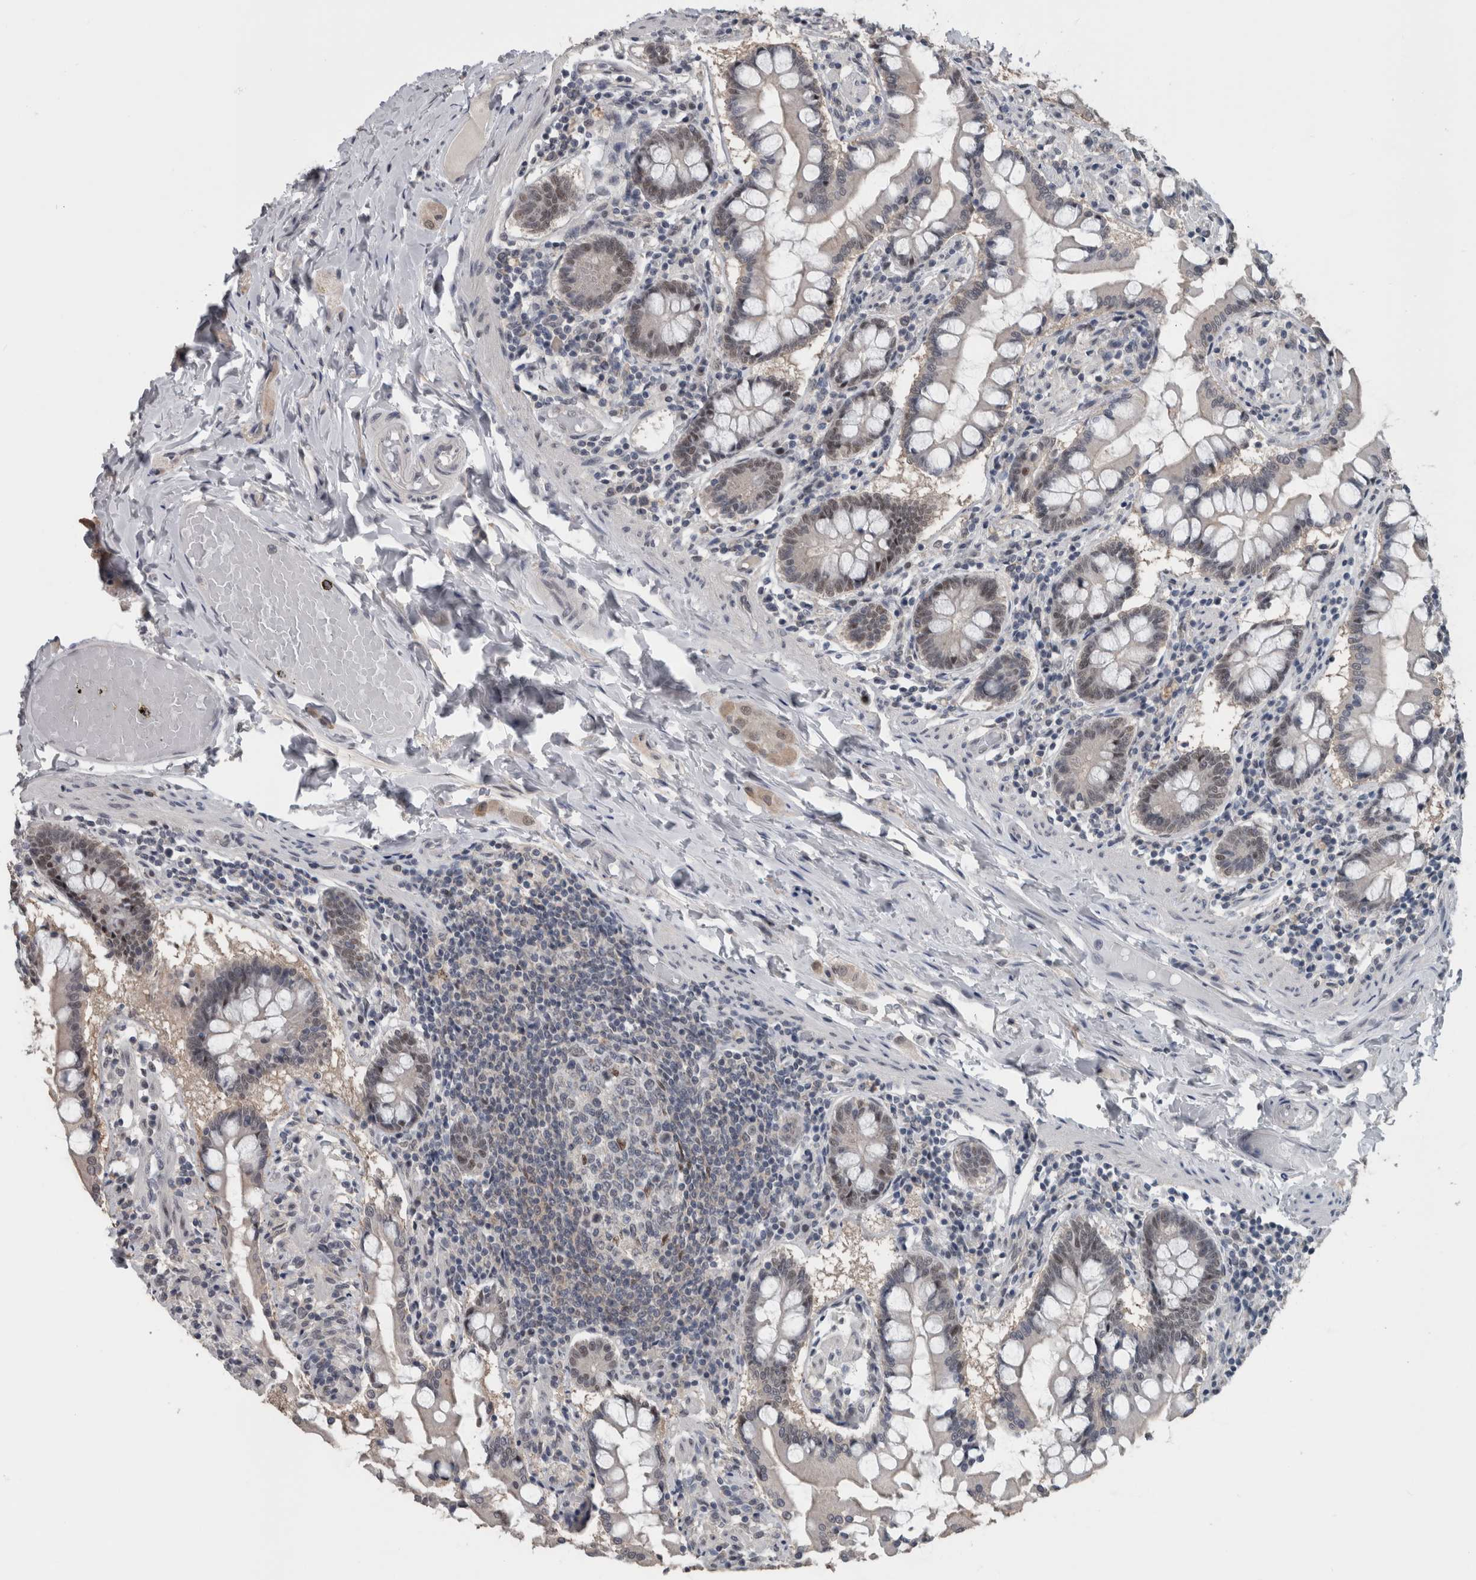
{"staining": {"intensity": "weak", "quantity": "25%-75%", "location": "nuclear"}, "tissue": "small intestine", "cell_type": "Glandular cells", "image_type": "normal", "snomed": [{"axis": "morphology", "description": "Normal tissue, NOS"}, {"axis": "topography", "description": "Small intestine"}], "caption": "A histopathology image showing weak nuclear expression in about 25%-75% of glandular cells in normal small intestine, as visualized by brown immunohistochemical staining.", "gene": "ZBTB21", "patient": {"sex": "male", "age": 41}}